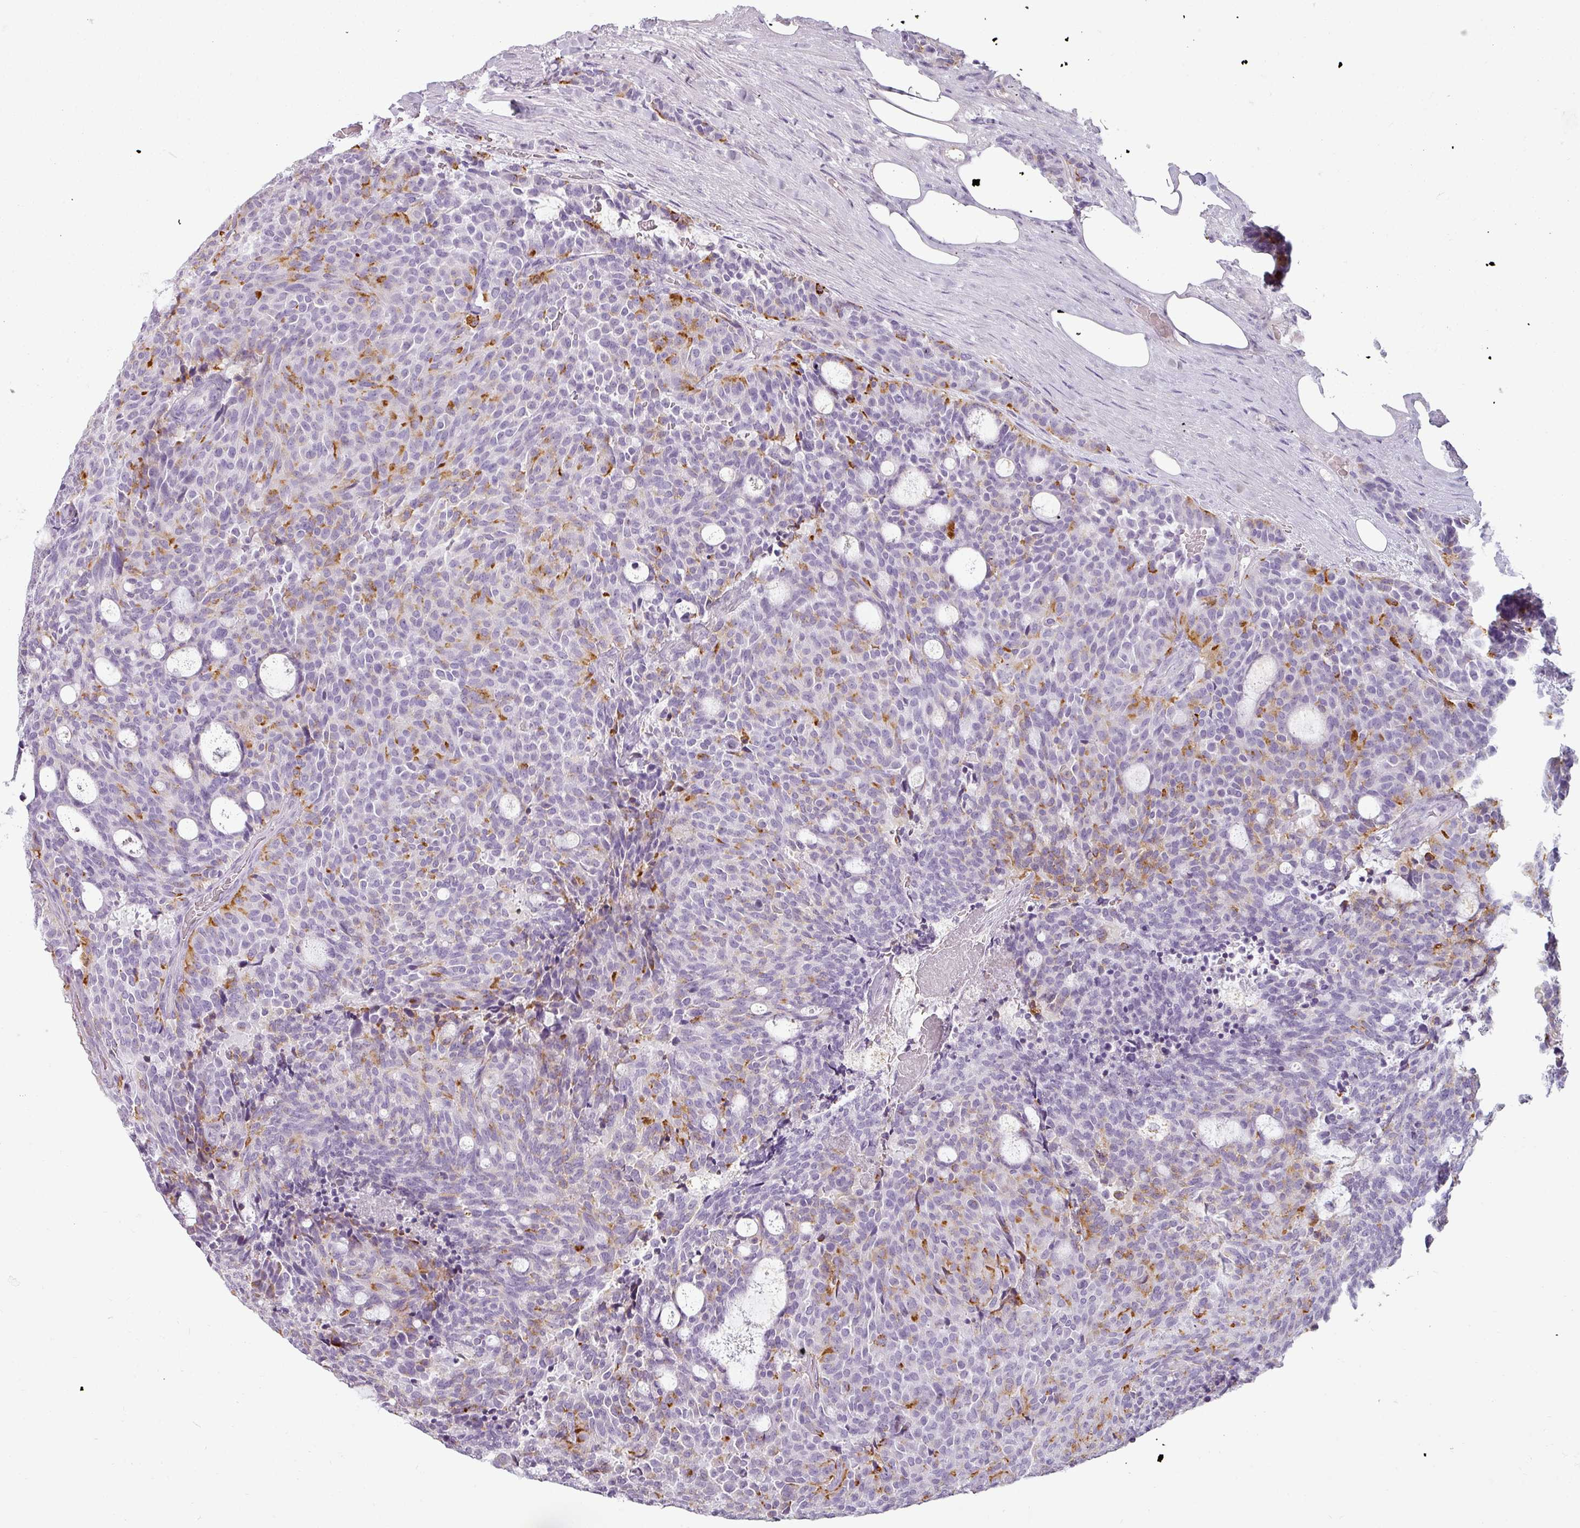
{"staining": {"intensity": "moderate", "quantity": "25%-75%", "location": "cytoplasmic/membranous"}, "tissue": "carcinoid", "cell_type": "Tumor cells", "image_type": "cancer", "snomed": [{"axis": "morphology", "description": "Carcinoid, malignant, NOS"}, {"axis": "topography", "description": "Pancreas"}], "caption": "Tumor cells reveal moderate cytoplasmic/membranous expression in about 25%-75% of cells in carcinoid (malignant).", "gene": "ASB1", "patient": {"sex": "female", "age": 54}}